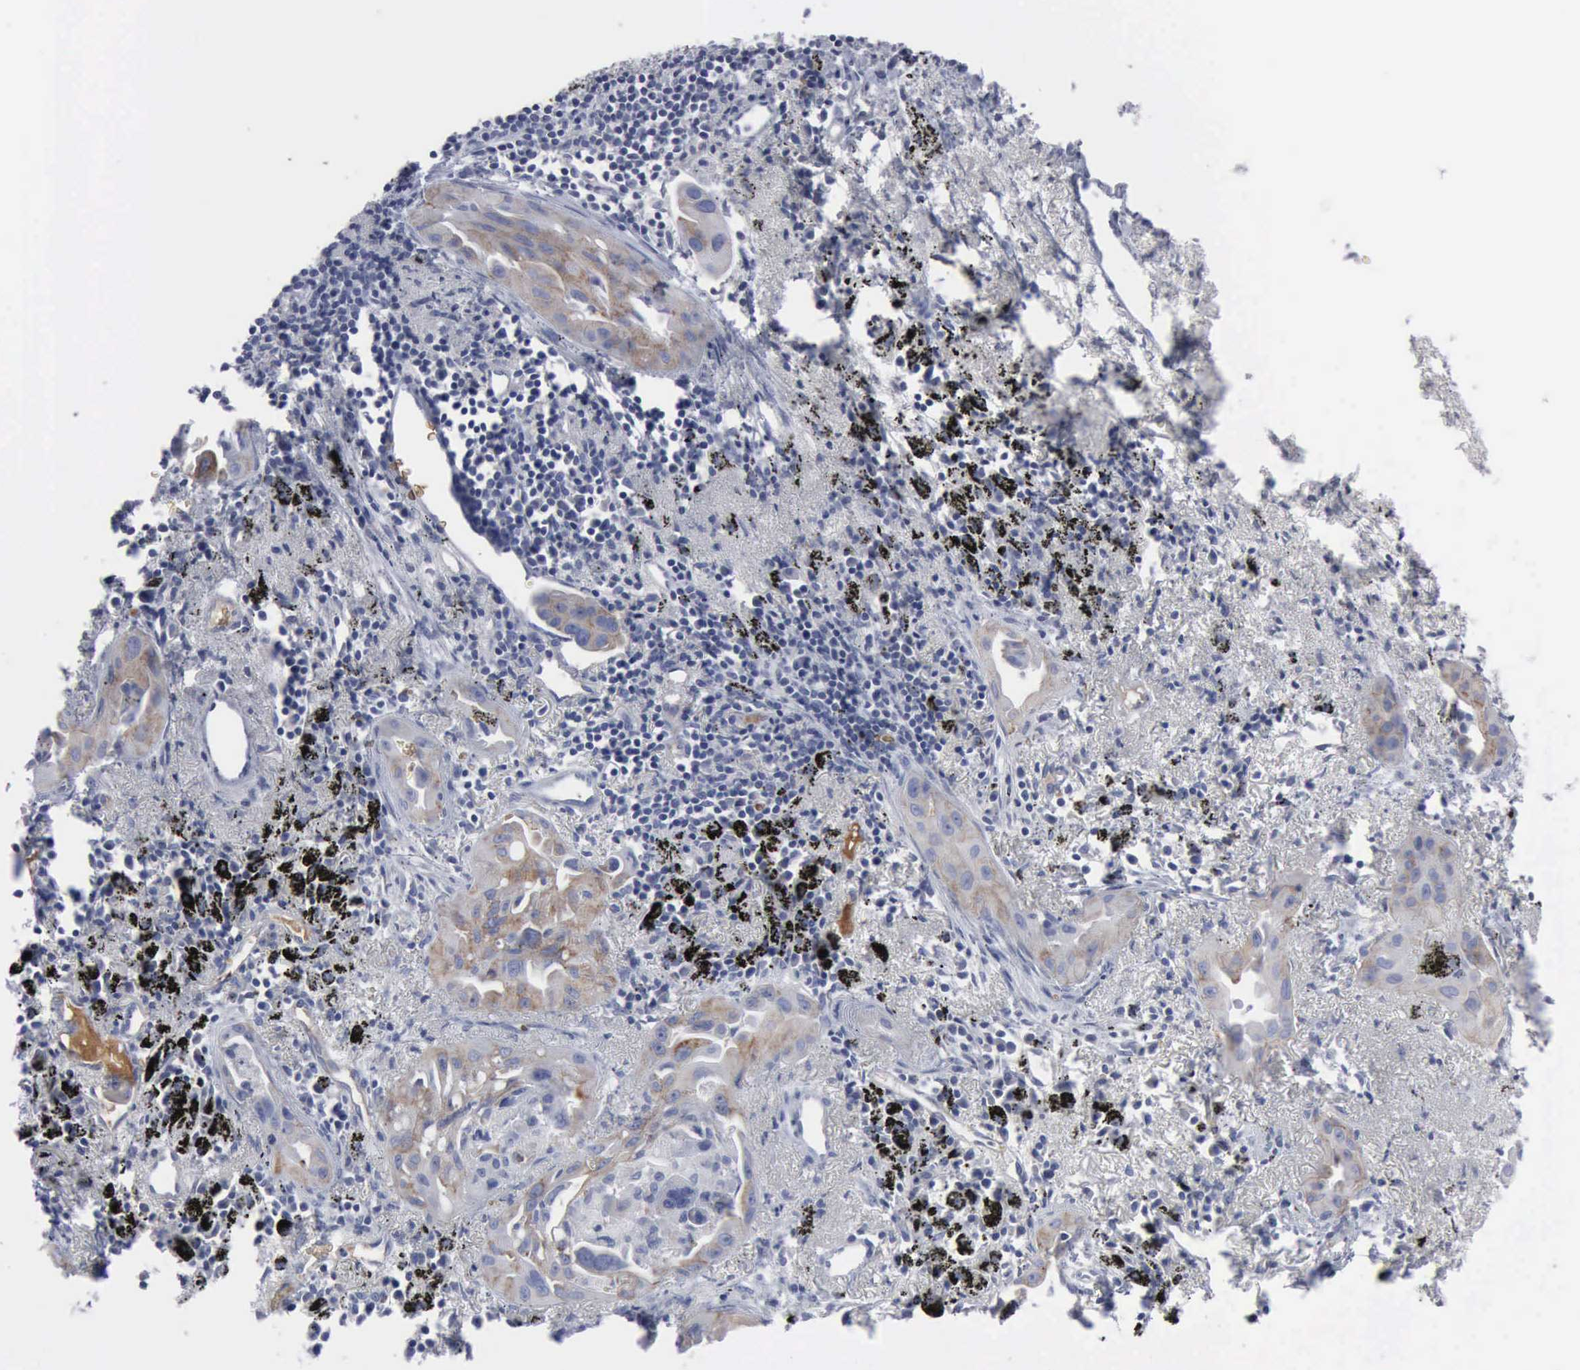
{"staining": {"intensity": "weak", "quantity": "25%-75%", "location": "cytoplasmic/membranous"}, "tissue": "lung cancer", "cell_type": "Tumor cells", "image_type": "cancer", "snomed": [{"axis": "morphology", "description": "Adenocarcinoma, NOS"}, {"axis": "topography", "description": "Lung"}], "caption": "Lung cancer stained with a protein marker reveals weak staining in tumor cells.", "gene": "TGFB1", "patient": {"sex": "male", "age": 68}}